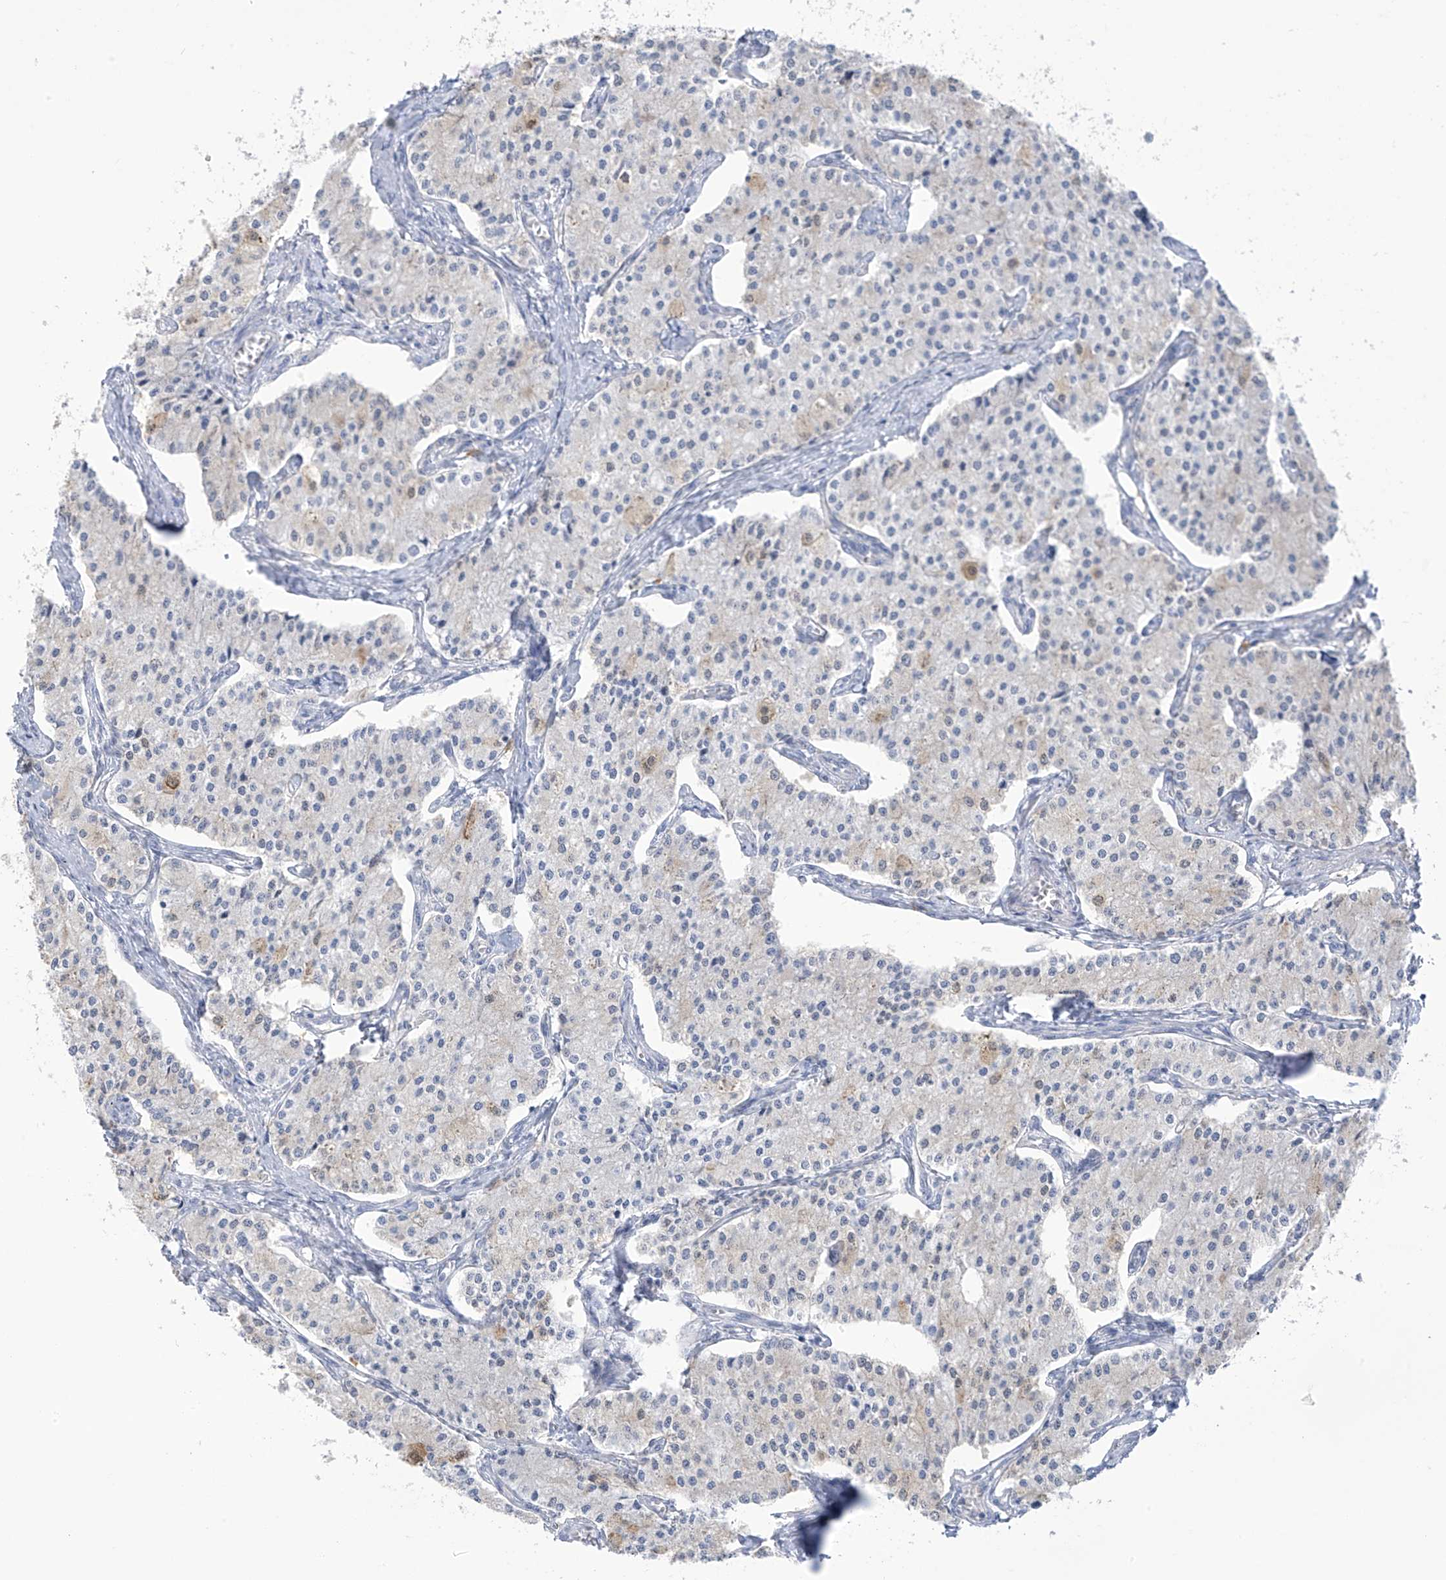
{"staining": {"intensity": "negative", "quantity": "none", "location": "none"}, "tissue": "carcinoid", "cell_type": "Tumor cells", "image_type": "cancer", "snomed": [{"axis": "morphology", "description": "Carcinoid, malignant, NOS"}, {"axis": "topography", "description": "Colon"}], "caption": "Tumor cells show no significant staining in carcinoid.", "gene": "SLC6A12", "patient": {"sex": "female", "age": 52}}